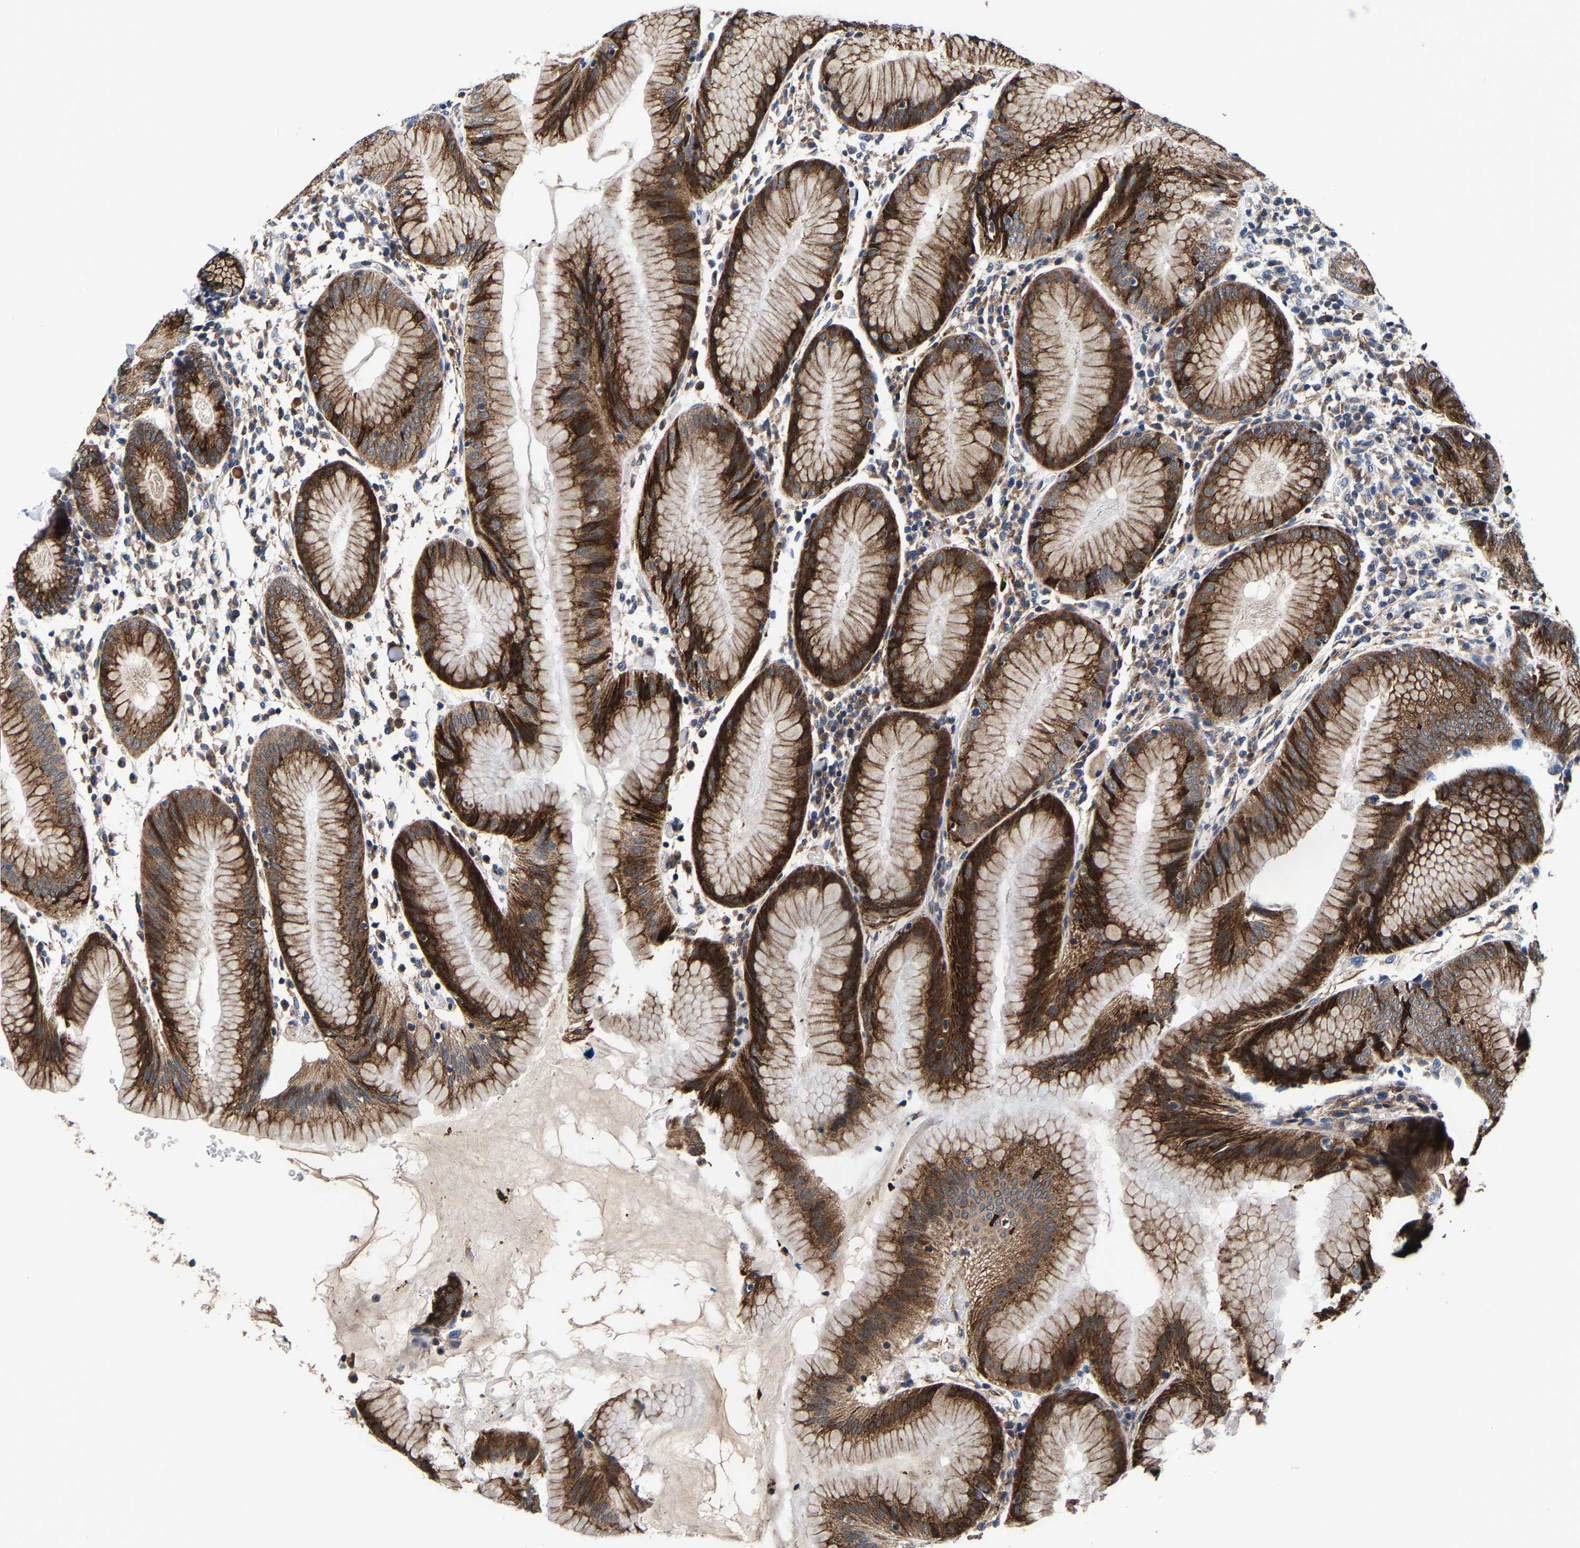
{"staining": {"intensity": "strong", "quantity": ">75%", "location": "cytoplasmic/membranous"}, "tissue": "stomach", "cell_type": "Glandular cells", "image_type": "normal", "snomed": [{"axis": "morphology", "description": "Normal tissue, NOS"}, {"axis": "topography", "description": "Stomach"}, {"axis": "topography", "description": "Stomach, lower"}], "caption": "This is a histology image of IHC staining of benign stomach, which shows strong positivity in the cytoplasmic/membranous of glandular cells.", "gene": "SLC12A2", "patient": {"sex": "female", "age": 75}}